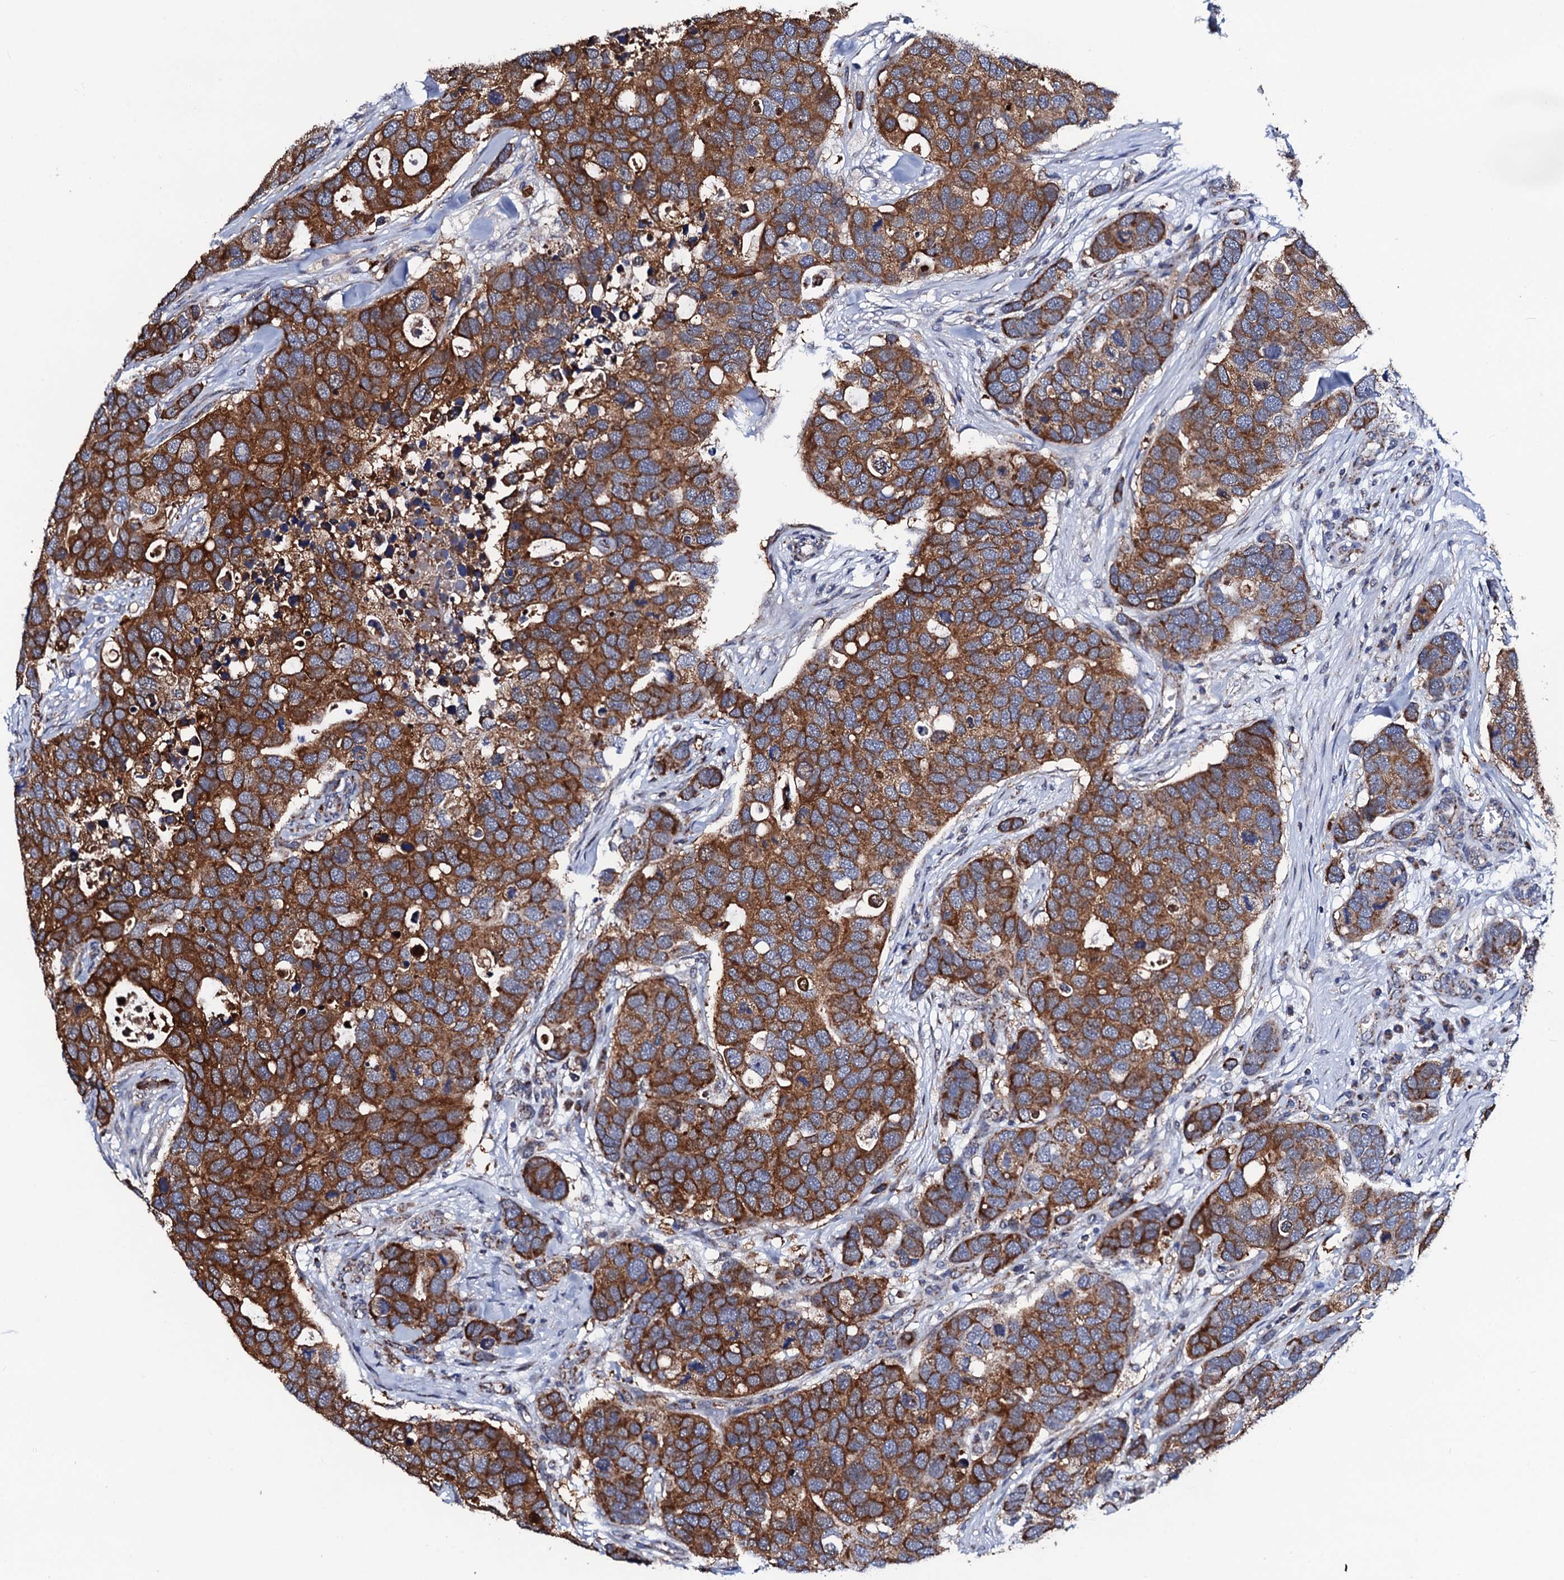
{"staining": {"intensity": "moderate", "quantity": ">75%", "location": "cytoplasmic/membranous"}, "tissue": "breast cancer", "cell_type": "Tumor cells", "image_type": "cancer", "snomed": [{"axis": "morphology", "description": "Duct carcinoma"}, {"axis": "topography", "description": "Breast"}], "caption": "Immunohistochemical staining of human infiltrating ductal carcinoma (breast) shows moderate cytoplasmic/membranous protein positivity in about >75% of tumor cells.", "gene": "PTCD3", "patient": {"sex": "female", "age": 83}}